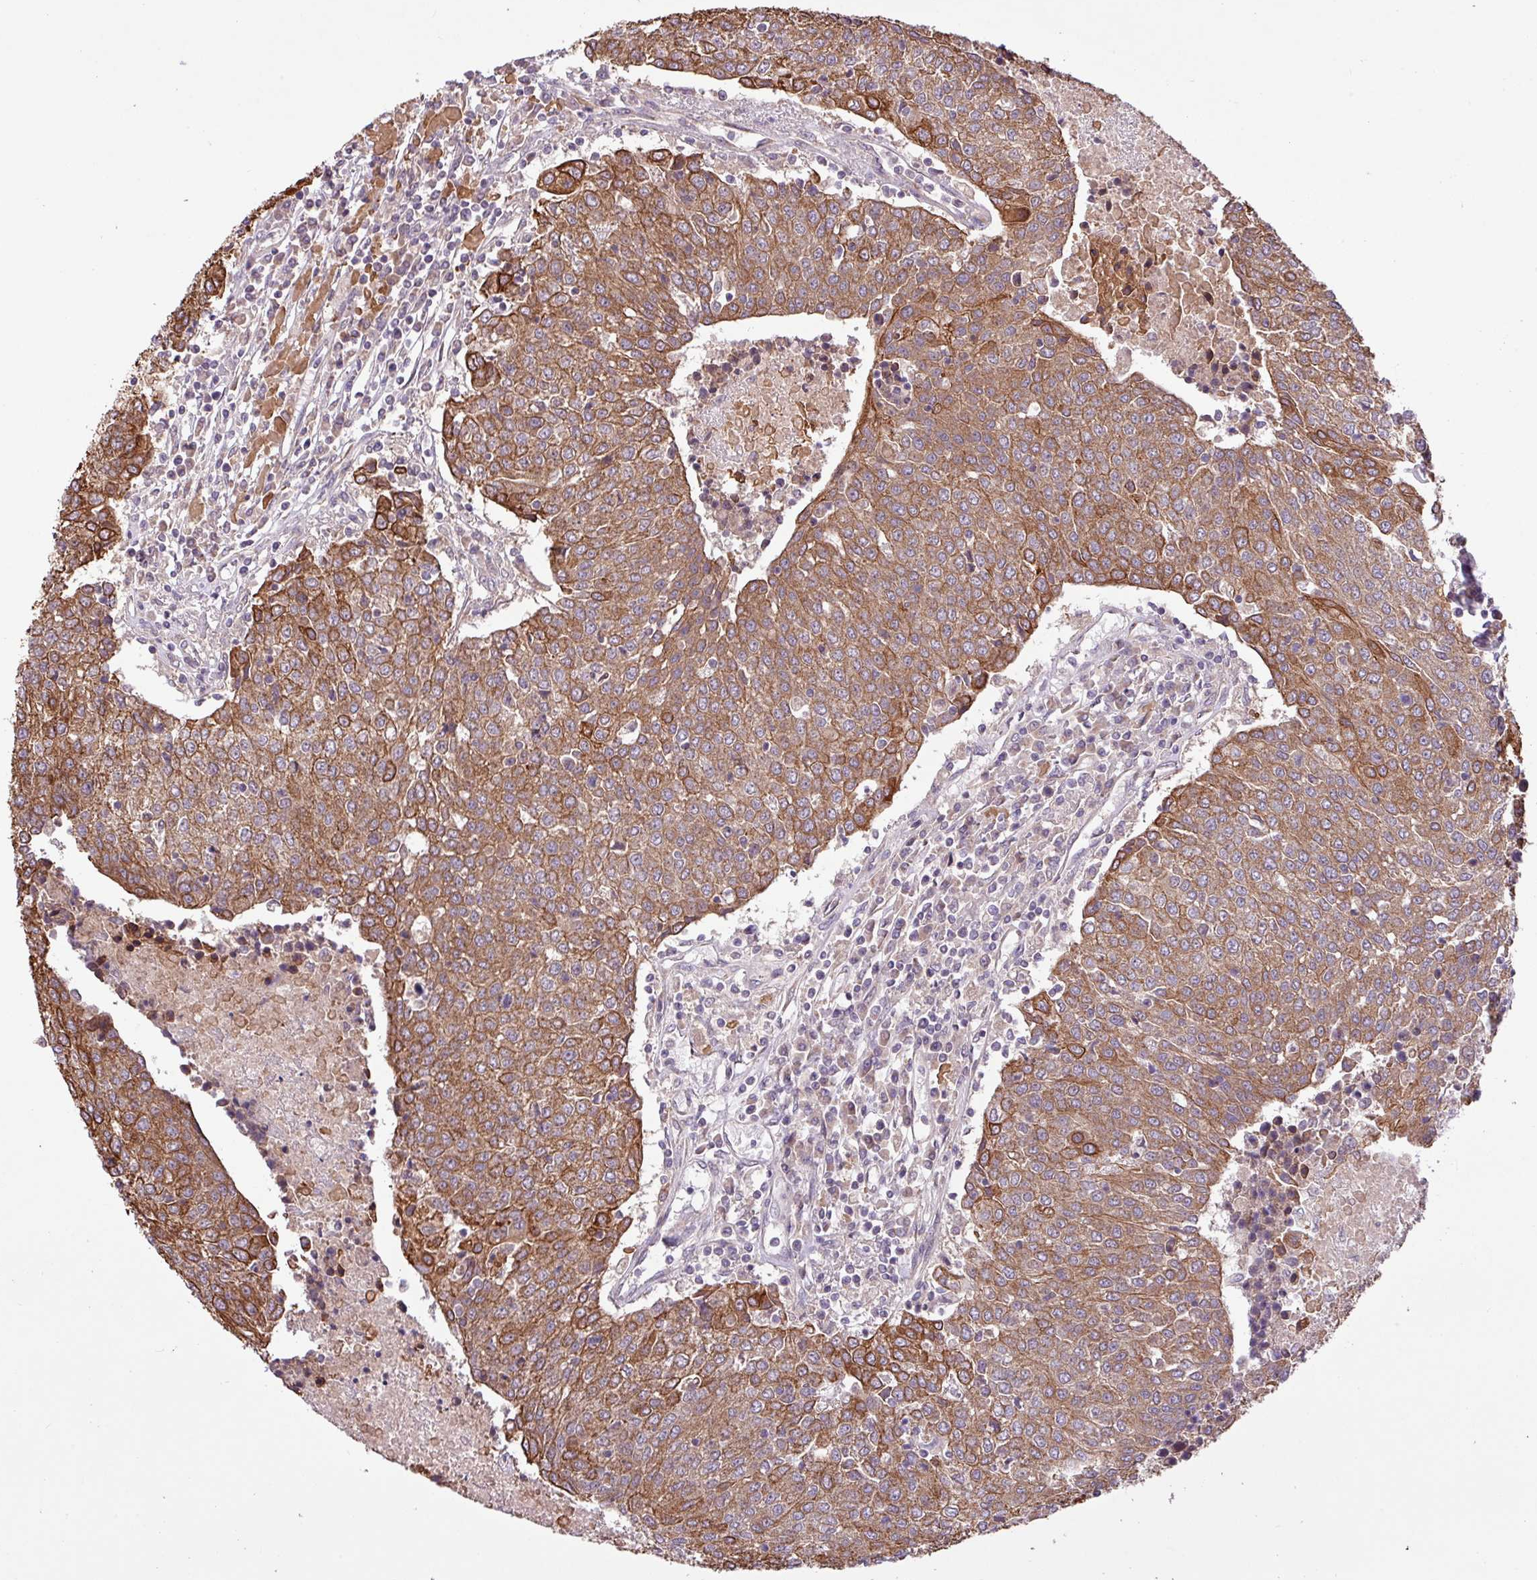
{"staining": {"intensity": "moderate", "quantity": ">75%", "location": "cytoplasmic/membranous"}, "tissue": "urothelial cancer", "cell_type": "Tumor cells", "image_type": "cancer", "snomed": [{"axis": "morphology", "description": "Urothelial carcinoma, High grade"}, {"axis": "topography", "description": "Urinary bladder"}], "caption": "The immunohistochemical stain labels moderate cytoplasmic/membranous expression in tumor cells of urothelial cancer tissue.", "gene": "TIMM10B", "patient": {"sex": "female", "age": 85}}